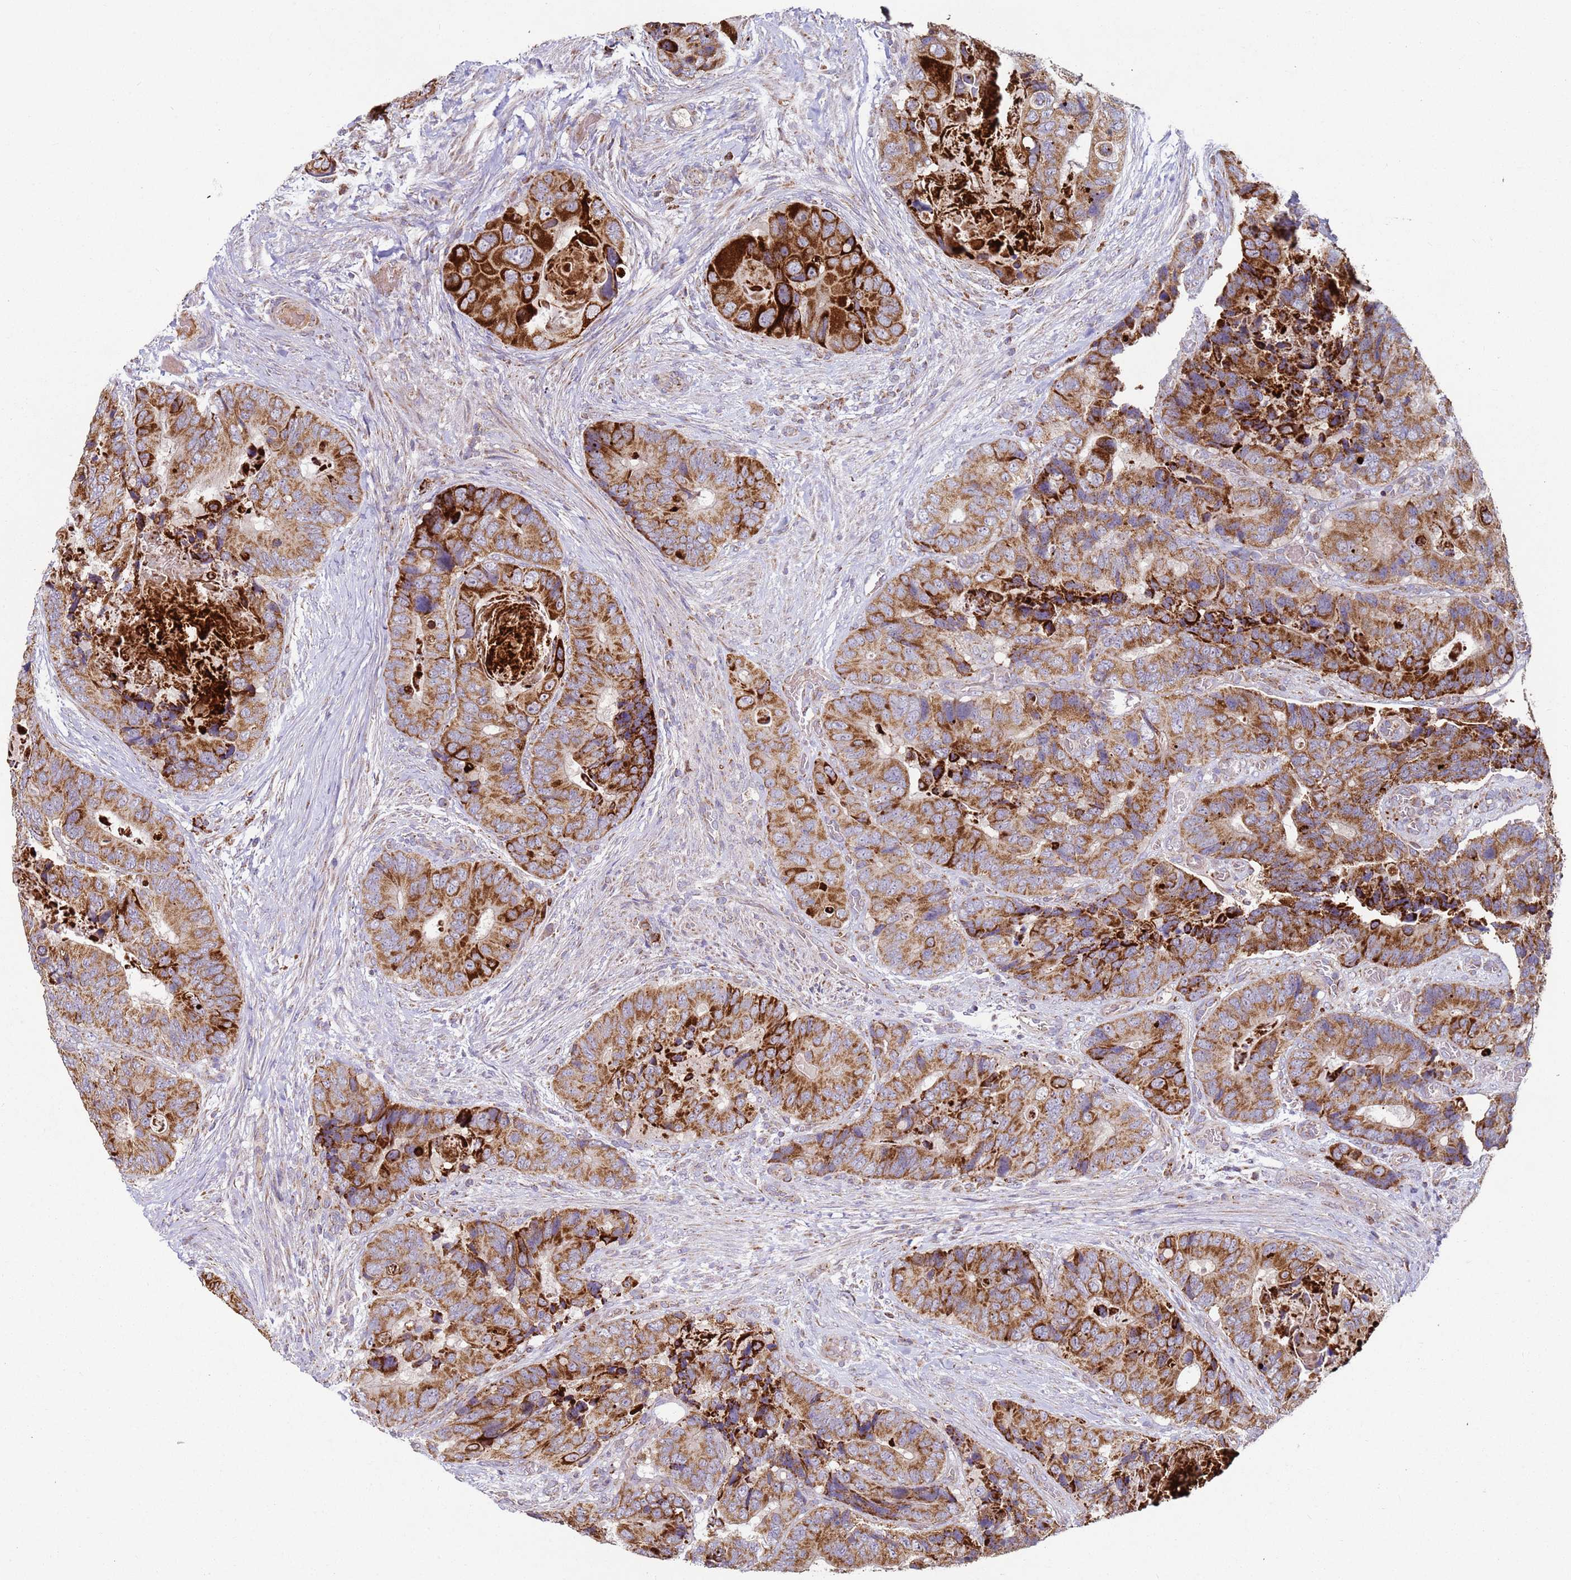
{"staining": {"intensity": "strong", "quantity": ">75%", "location": "cytoplasmic/membranous"}, "tissue": "colorectal cancer", "cell_type": "Tumor cells", "image_type": "cancer", "snomed": [{"axis": "morphology", "description": "Adenocarcinoma, NOS"}, {"axis": "topography", "description": "Colon"}], "caption": "Brown immunohistochemical staining in human colorectal cancer displays strong cytoplasmic/membranous expression in about >75% of tumor cells. Using DAB (3,3'-diaminobenzidine) (brown) and hematoxylin (blue) stains, captured at high magnification using brightfield microscopy.", "gene": "FBXO33", "patient": {"sex": "male", "age": 84}}